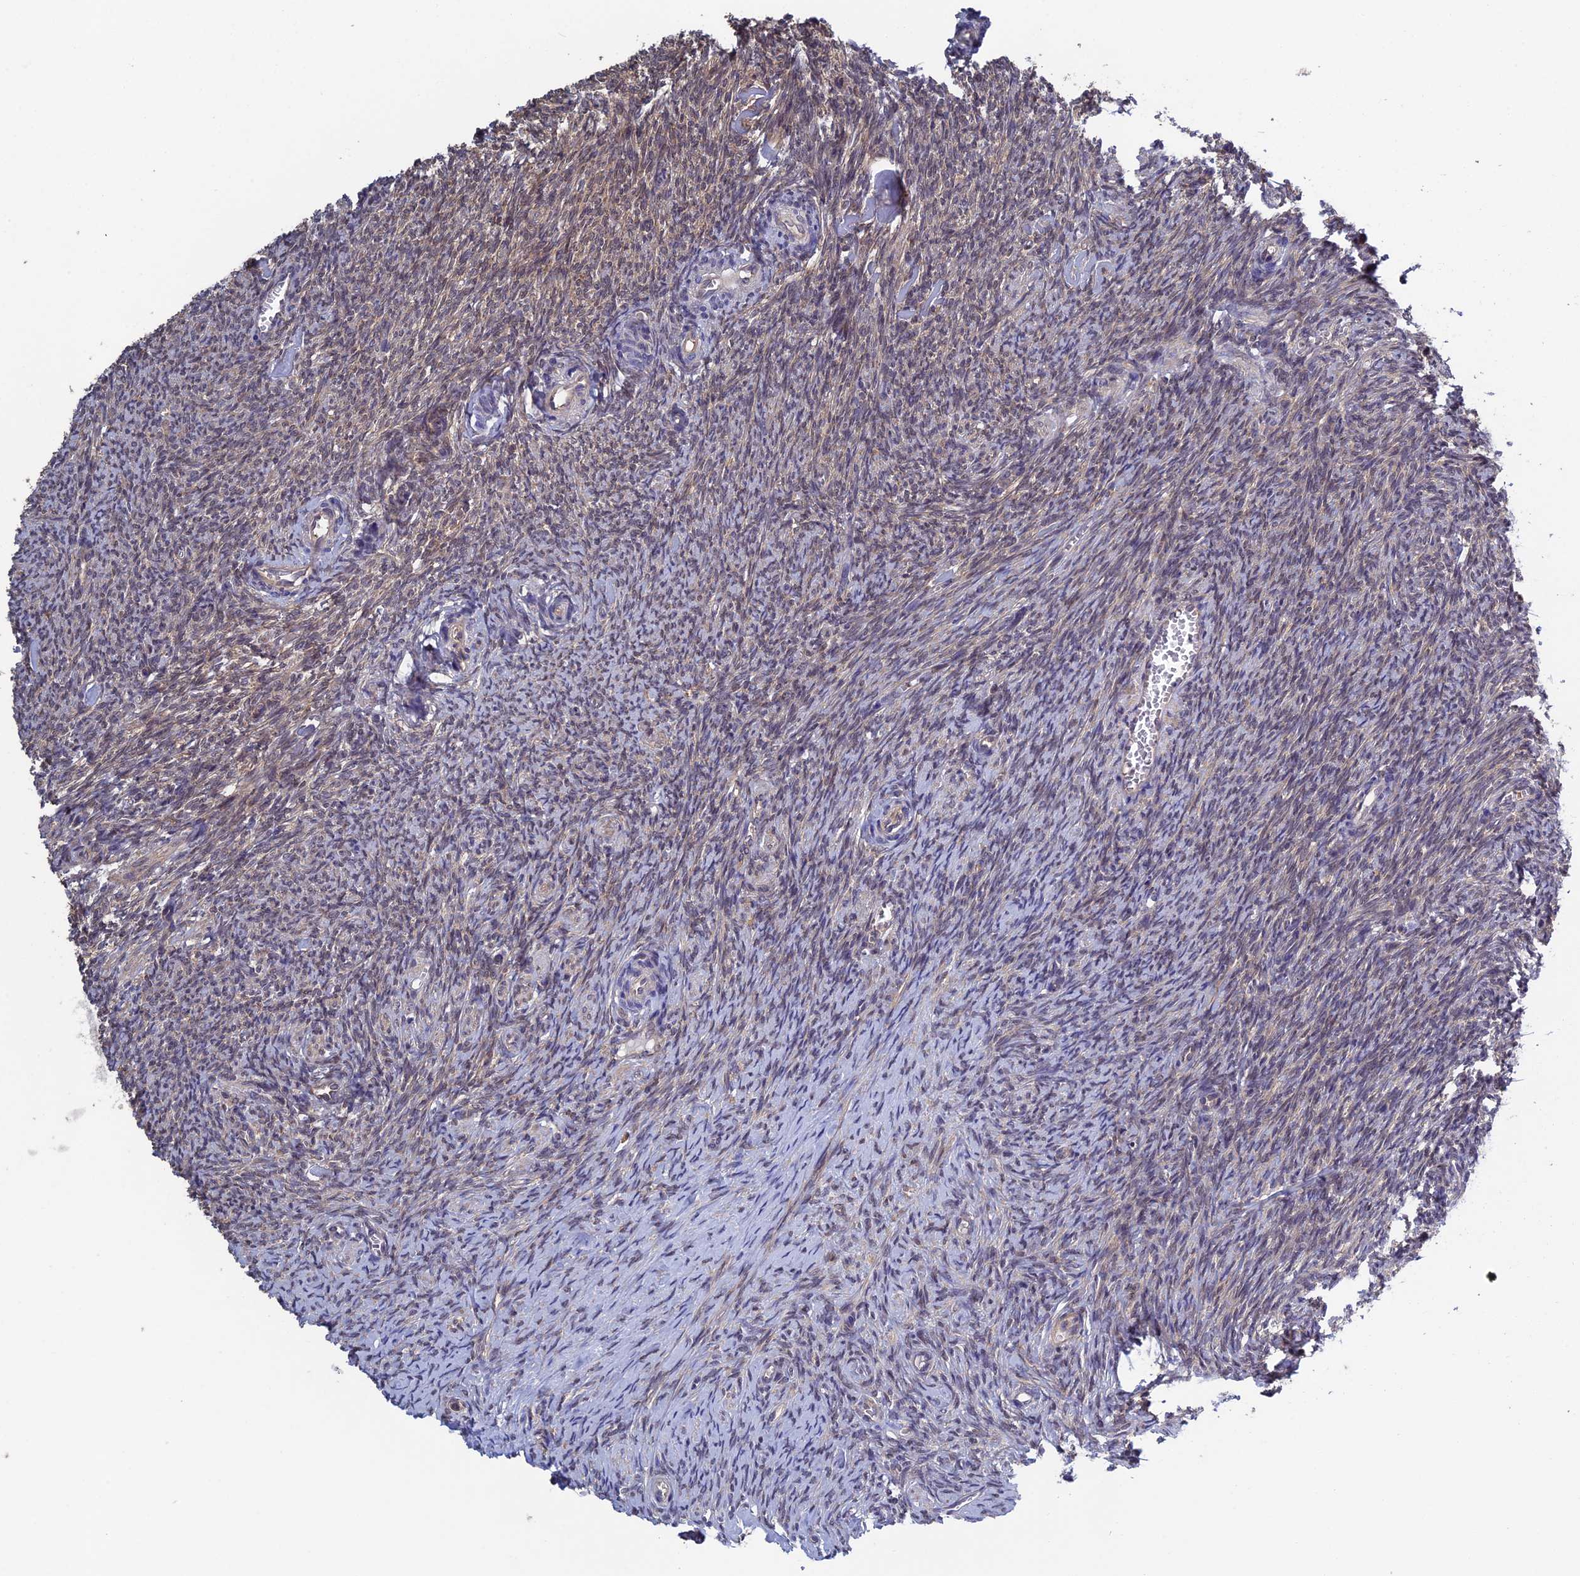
{"staining": {"intensity": "negative", "quantity": "none", "location": "none"}, "tissue": "ovary", "cell_type": "Ovarian stroma cells", "image_type": "normal", "snomed": [{"axis": "morphology", "description": "Normal tissue, NOS"}, {"axis": "topography", "description": "Ovary"}], "caption": "This is an IHC histopathology image of normal human ovary. There is no positivity in ovarian stroma cells.", "gene": "LCMT1", "patient": {"sex": "female", "age": 44}}